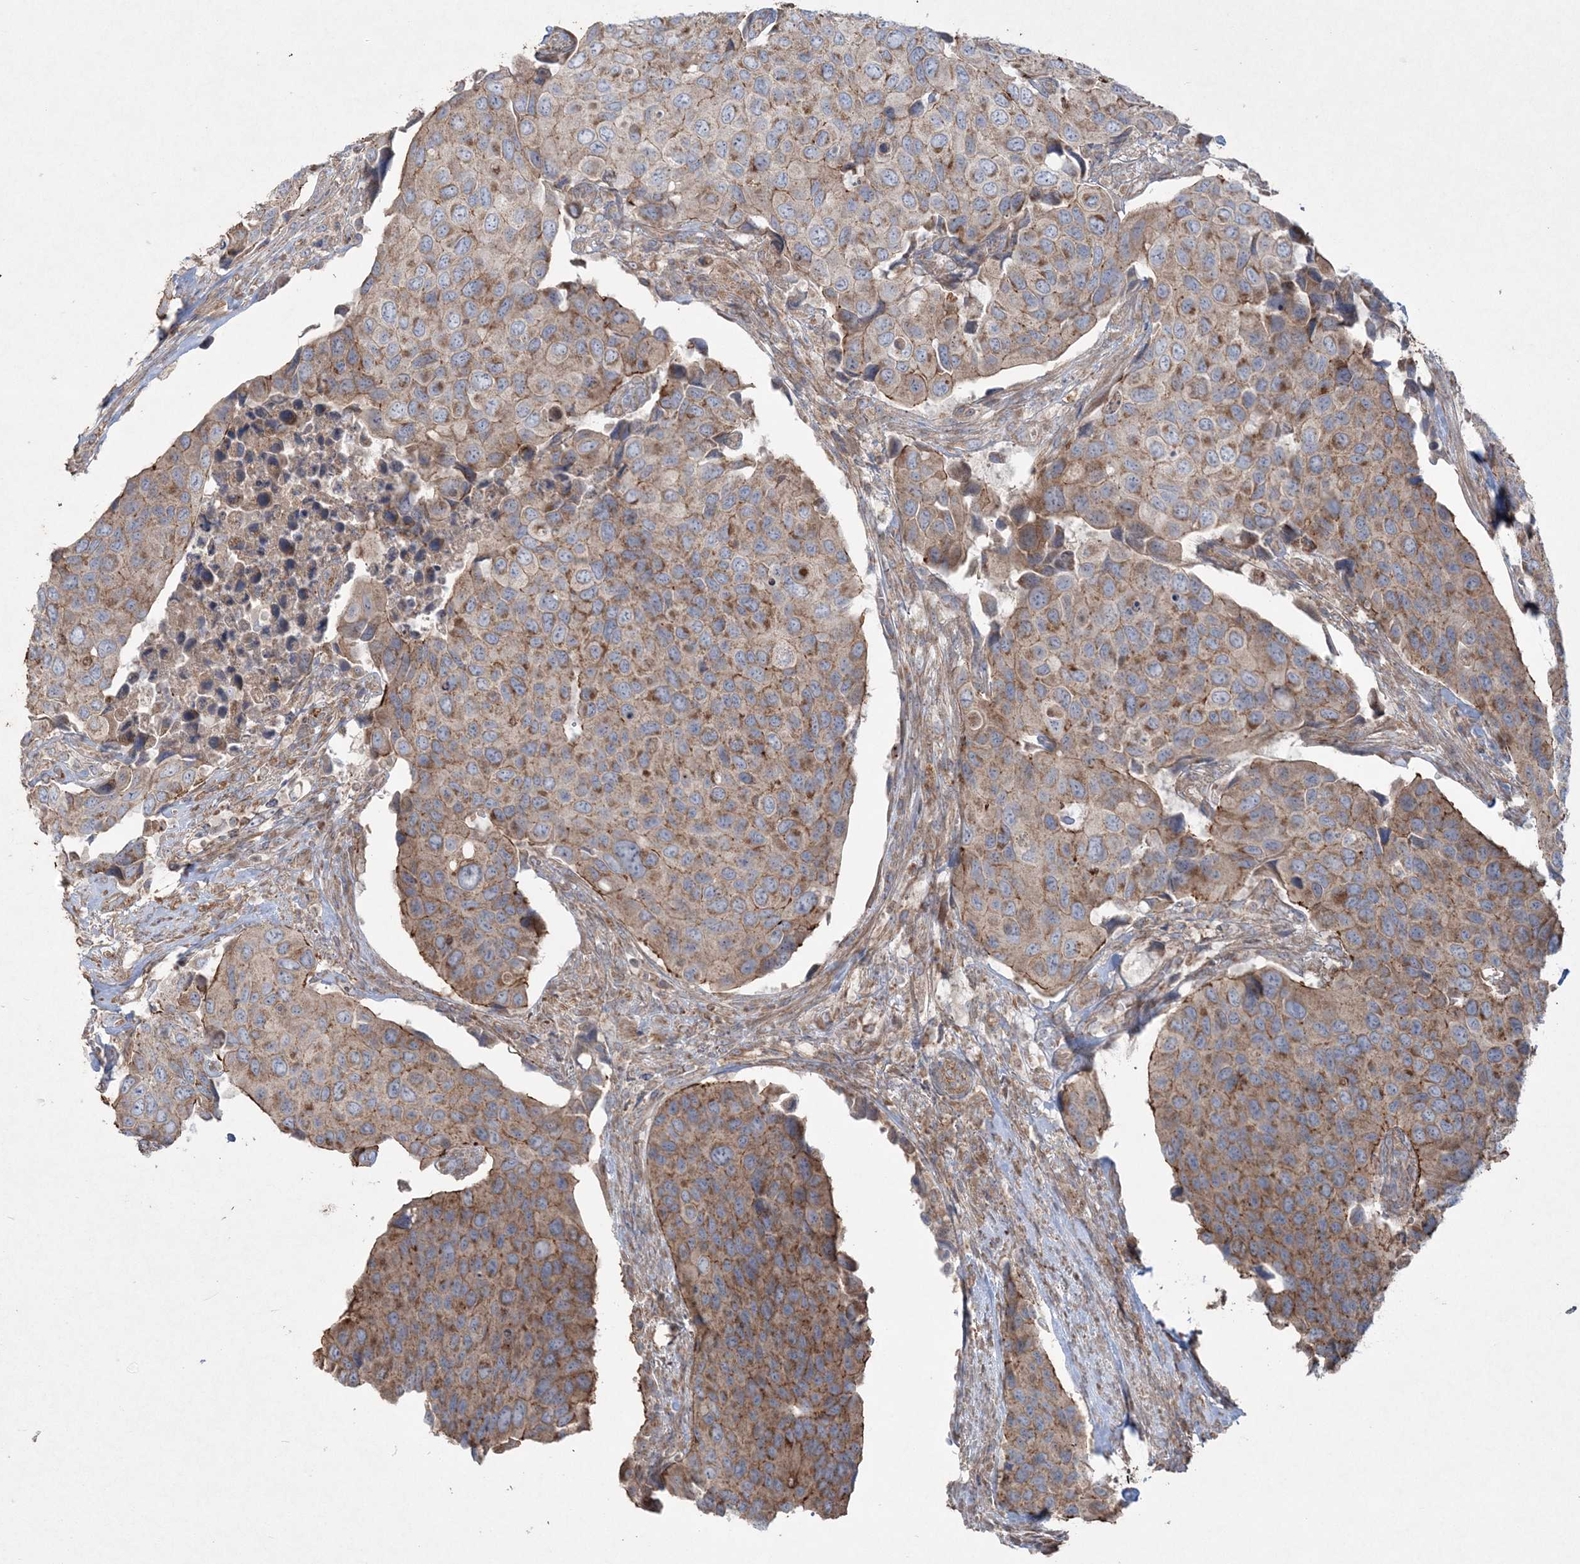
{"staining": {"intensity": "moderate", "quantity": ">75%", "location": "cytoplasmic/membranous"}, "tissue": "urothelial cancer", "cell_type": "Tumor cells", "image_type": "cancer", "snomed": [{"axis": "morphology", "description": "Urothelial carcinoma, High grade"}, {"axis": "topography", "description": "Urinary bladder"}], "caption": "A brown stain highlights moderate cytoplasmic/membranous staining of a protein in urothelial cancer tumor cells.", "gene": "TTC7A", "patient": {"sex": "male", "age": 74}}